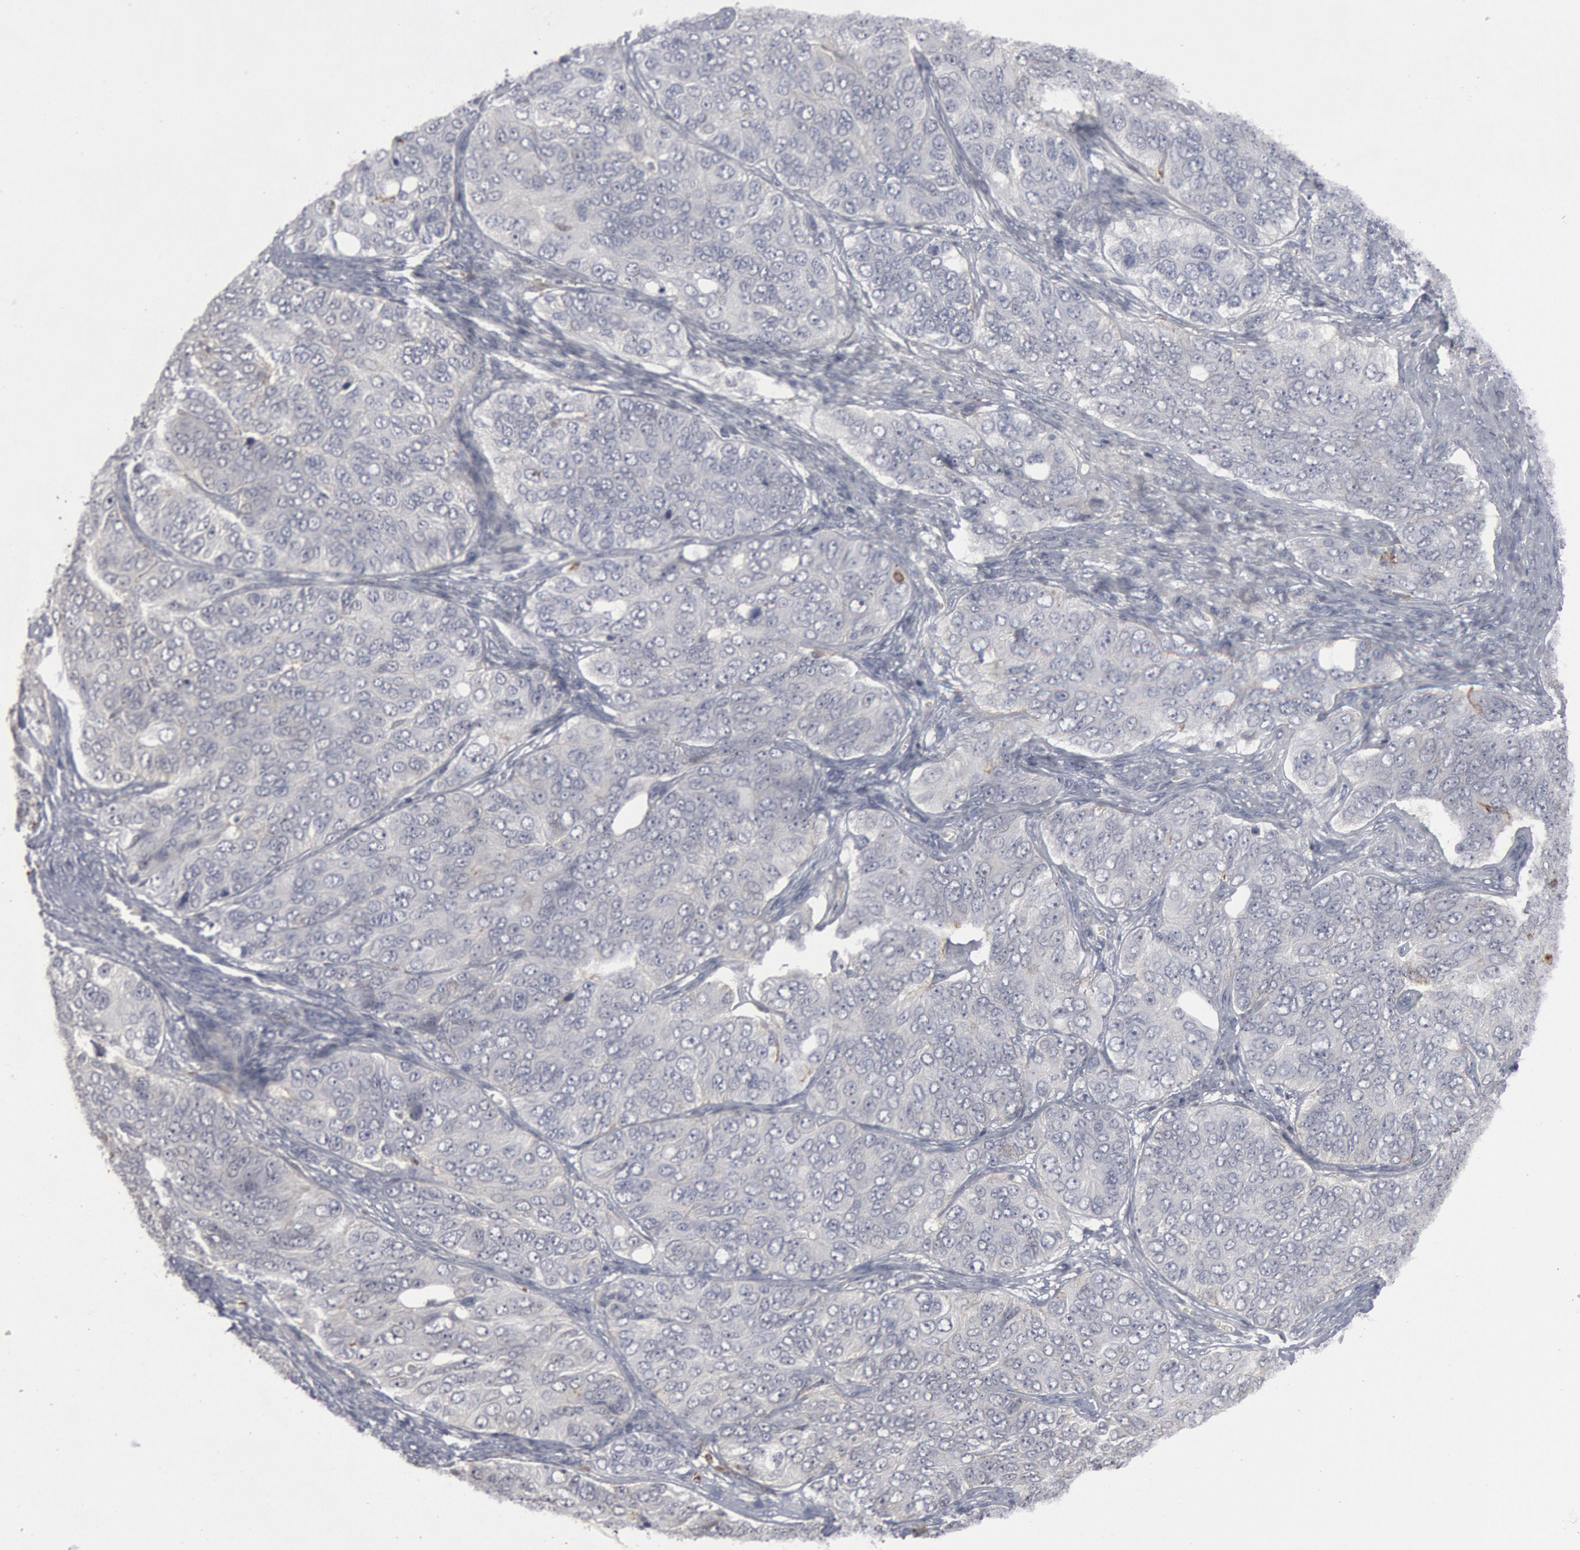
{"staining": {"intensity": "negative", "quantity": "none", "location": "none"}, "tissue": "ovarian cancer", "cell_type": "Tumor cells", "image_type": "cancer", "snomed": [{"axis": "morphology", "description": "Carcinoma, endometroid"}, {"axis": "topography", "description": "Ovary"}], "caption": "This is an IHC photomicrograph of endometroid carcinoma (ovarian). There is no positivity in tumor cells.", "gene": "C1QC", "patient": {"sex": "female", "age": 51}}